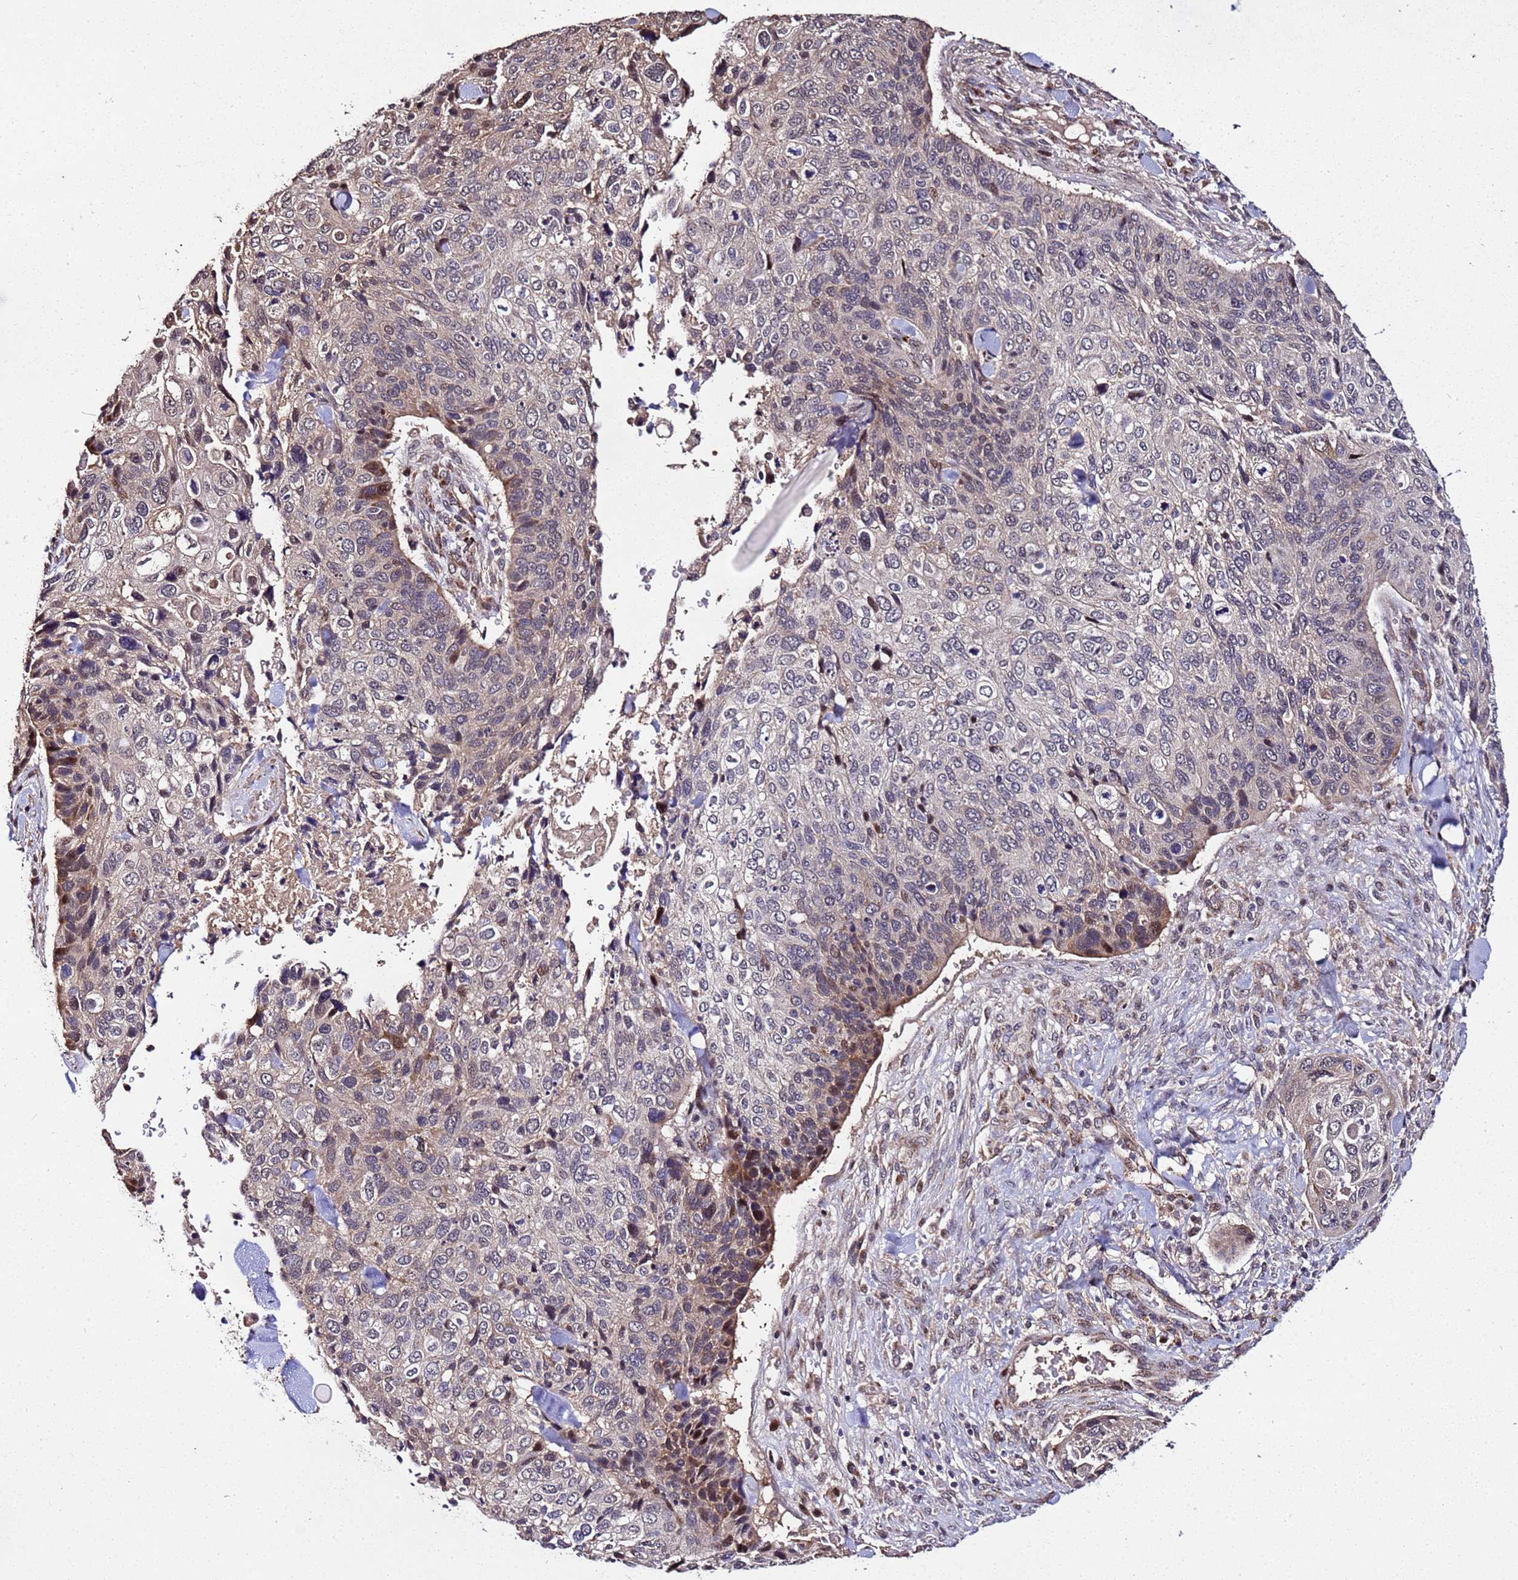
{"staining": {"intensity": "moderate", "quantity": "25%-75%", "location": "cytoplasmic/membranous,nuclear"}, "tissue": "skin cancer", "cell_type": "Tumor cells", "image_type": "cancer", "snomed": [{"axis": "morphology", "description": "Basal cell carcinoma"}, {"axis": "topography", "description": "Skin"}], "caption": "Protein staining exhibits moderate cytoplasmic/membranous and nuclear positivity in about 25%-75% of tumor cells in basal cell carcinoma (skin).", "gene": "WNK4", "patient": {"sex": "female", "age": 74}}